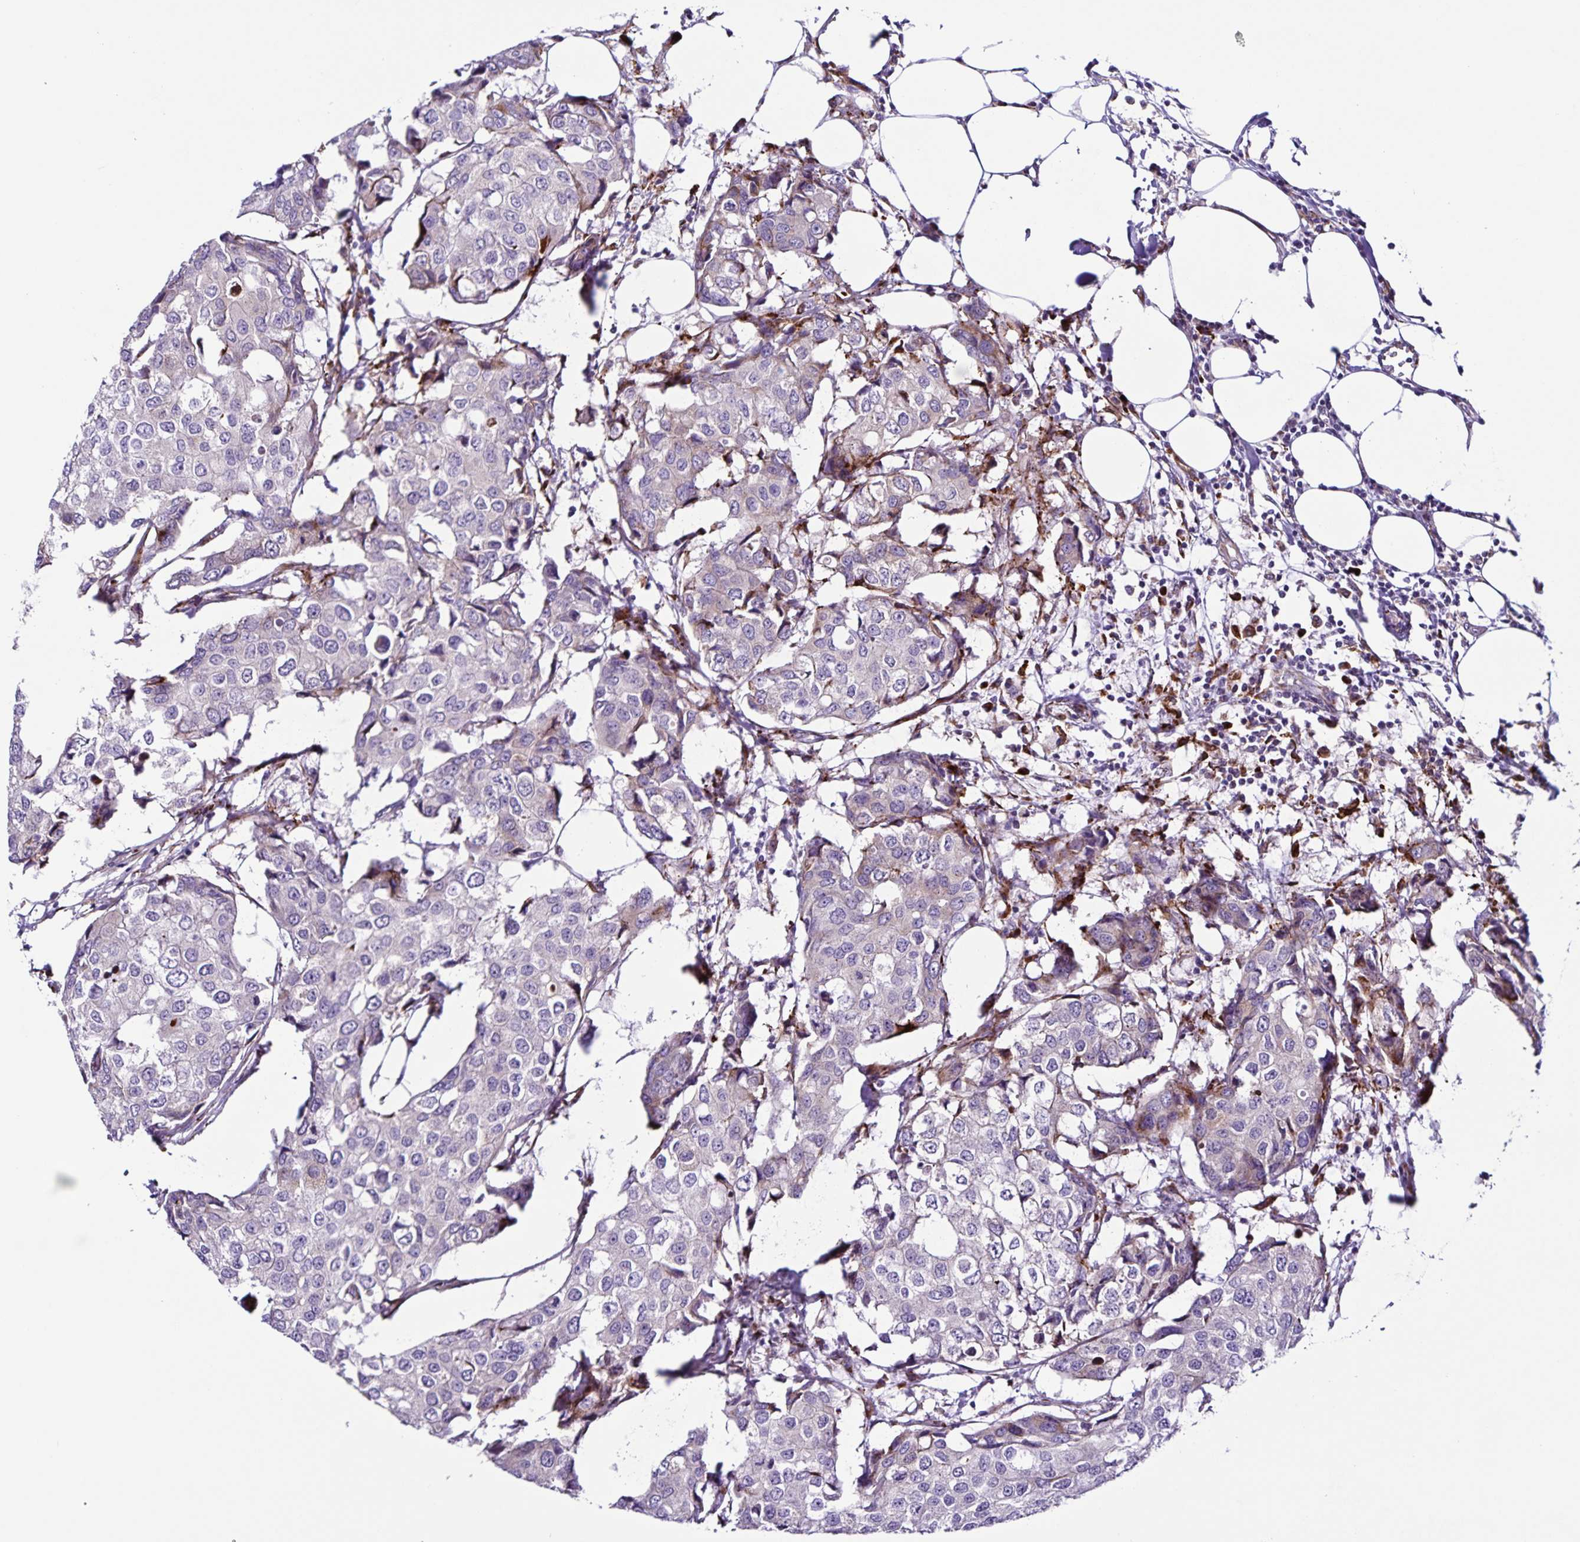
{"staining": {"intensity": "moderate", "quantity": "<25%", "location": "cytoplasmic/membranous"}, "tissue": "breast cancer", "cell_type": "Tumor cells", "image_type": "cancer", "snomed": [{"axis": "morphology", "description": "Duct carcinoma"}, {"axis": "topography", "description": "Breast"}], "caption": "Approximately <25% of tumor cells in human intraductal carcinoma (breast) exhibit moderate cytoplasmic/membranous protein staining as visualized by brown immunohistochemical staining.", "gene": "OSBPL5", "patient": {"sex": "female", "age": 27}}